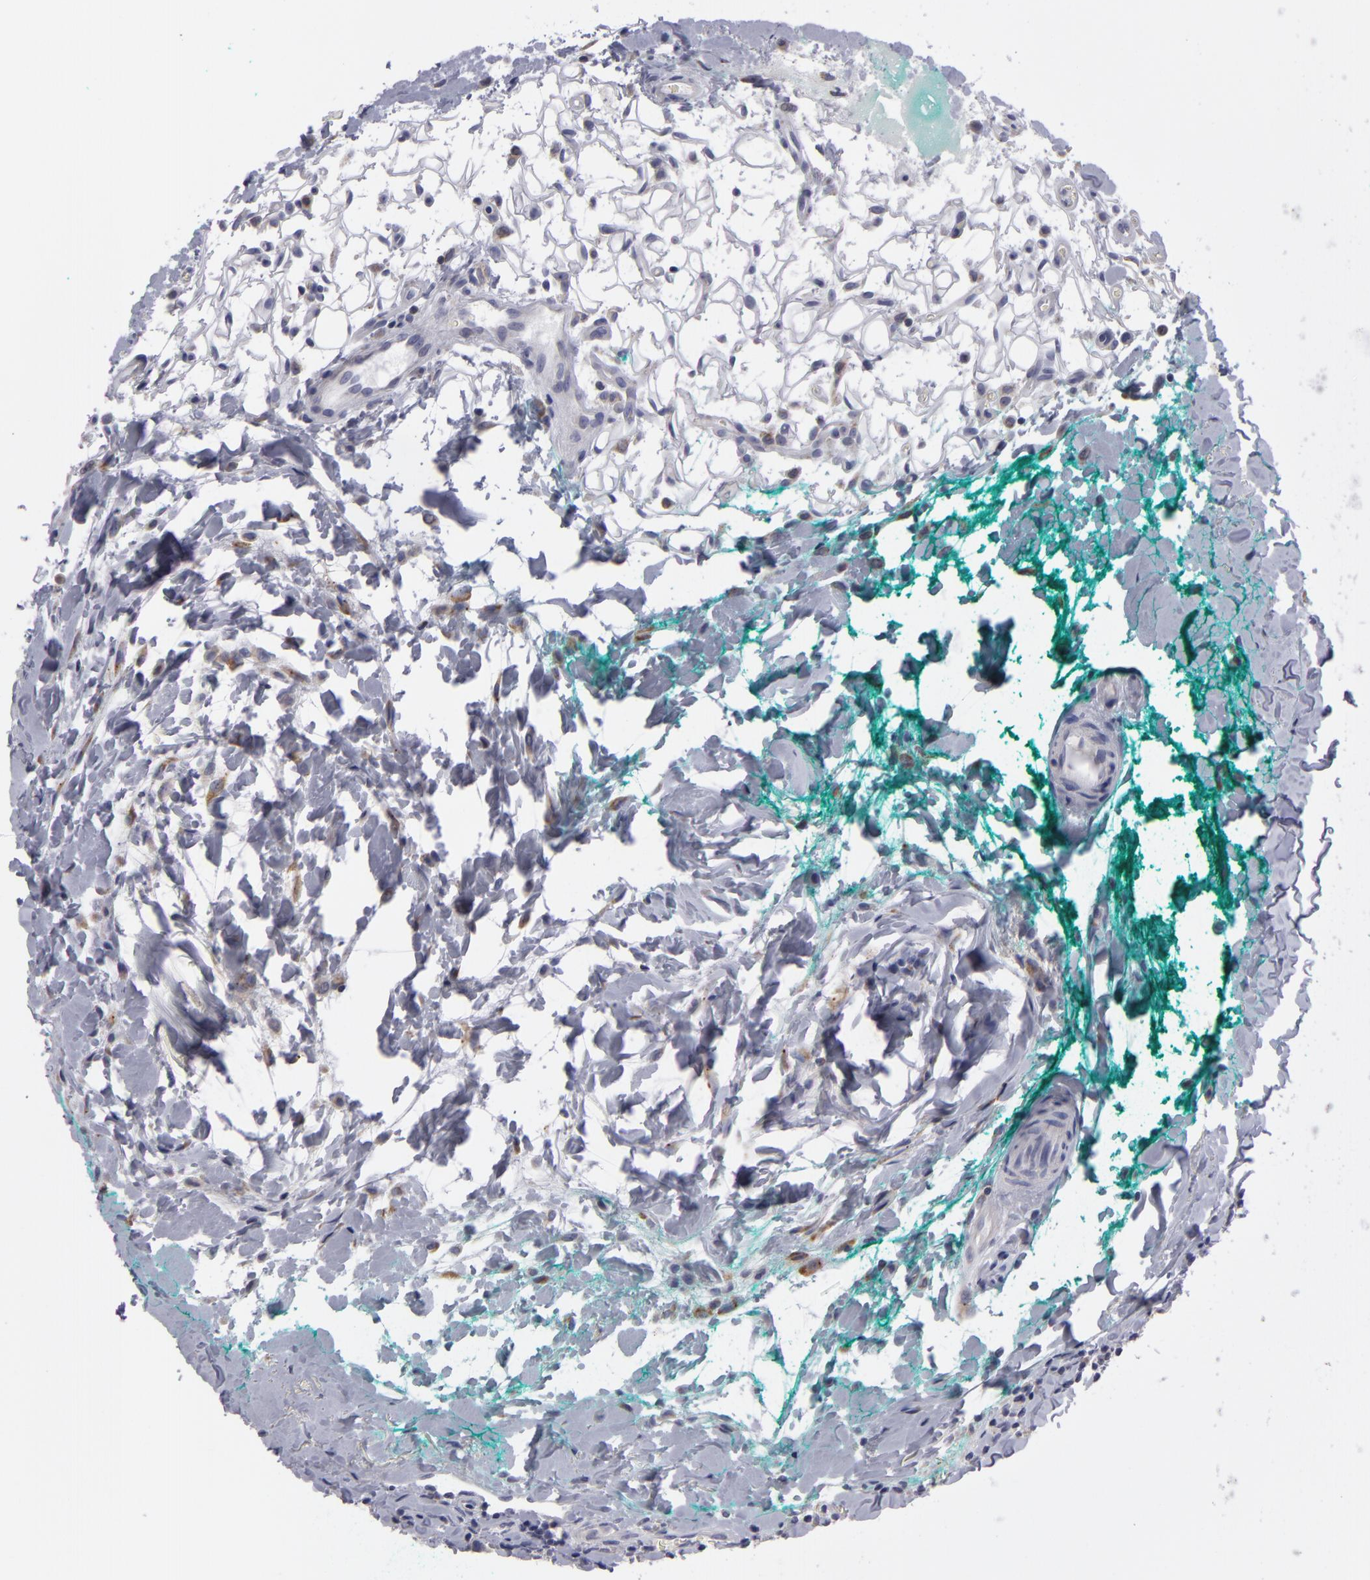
{"staining": {"intensity": "weak", "quantity": ">75%", "location": "cytoplasmic/membranous"}, "tissue": "breast cancer", "cell_type": "Tumor cells", "image_type": "cancer", "snomed": [{"axis": "morphology", "description": "Duct carcinoma"}, {"axis": "topography", "description": "Breast"}], "caption": "Protein staining by IHC reveals weak cytoplasmic/membranous staining in about >75% of tumor cells in intraductal carcinoma (breast).", "gene": "ATP2B3", "patient": {"sex": "female", "age": 24}}